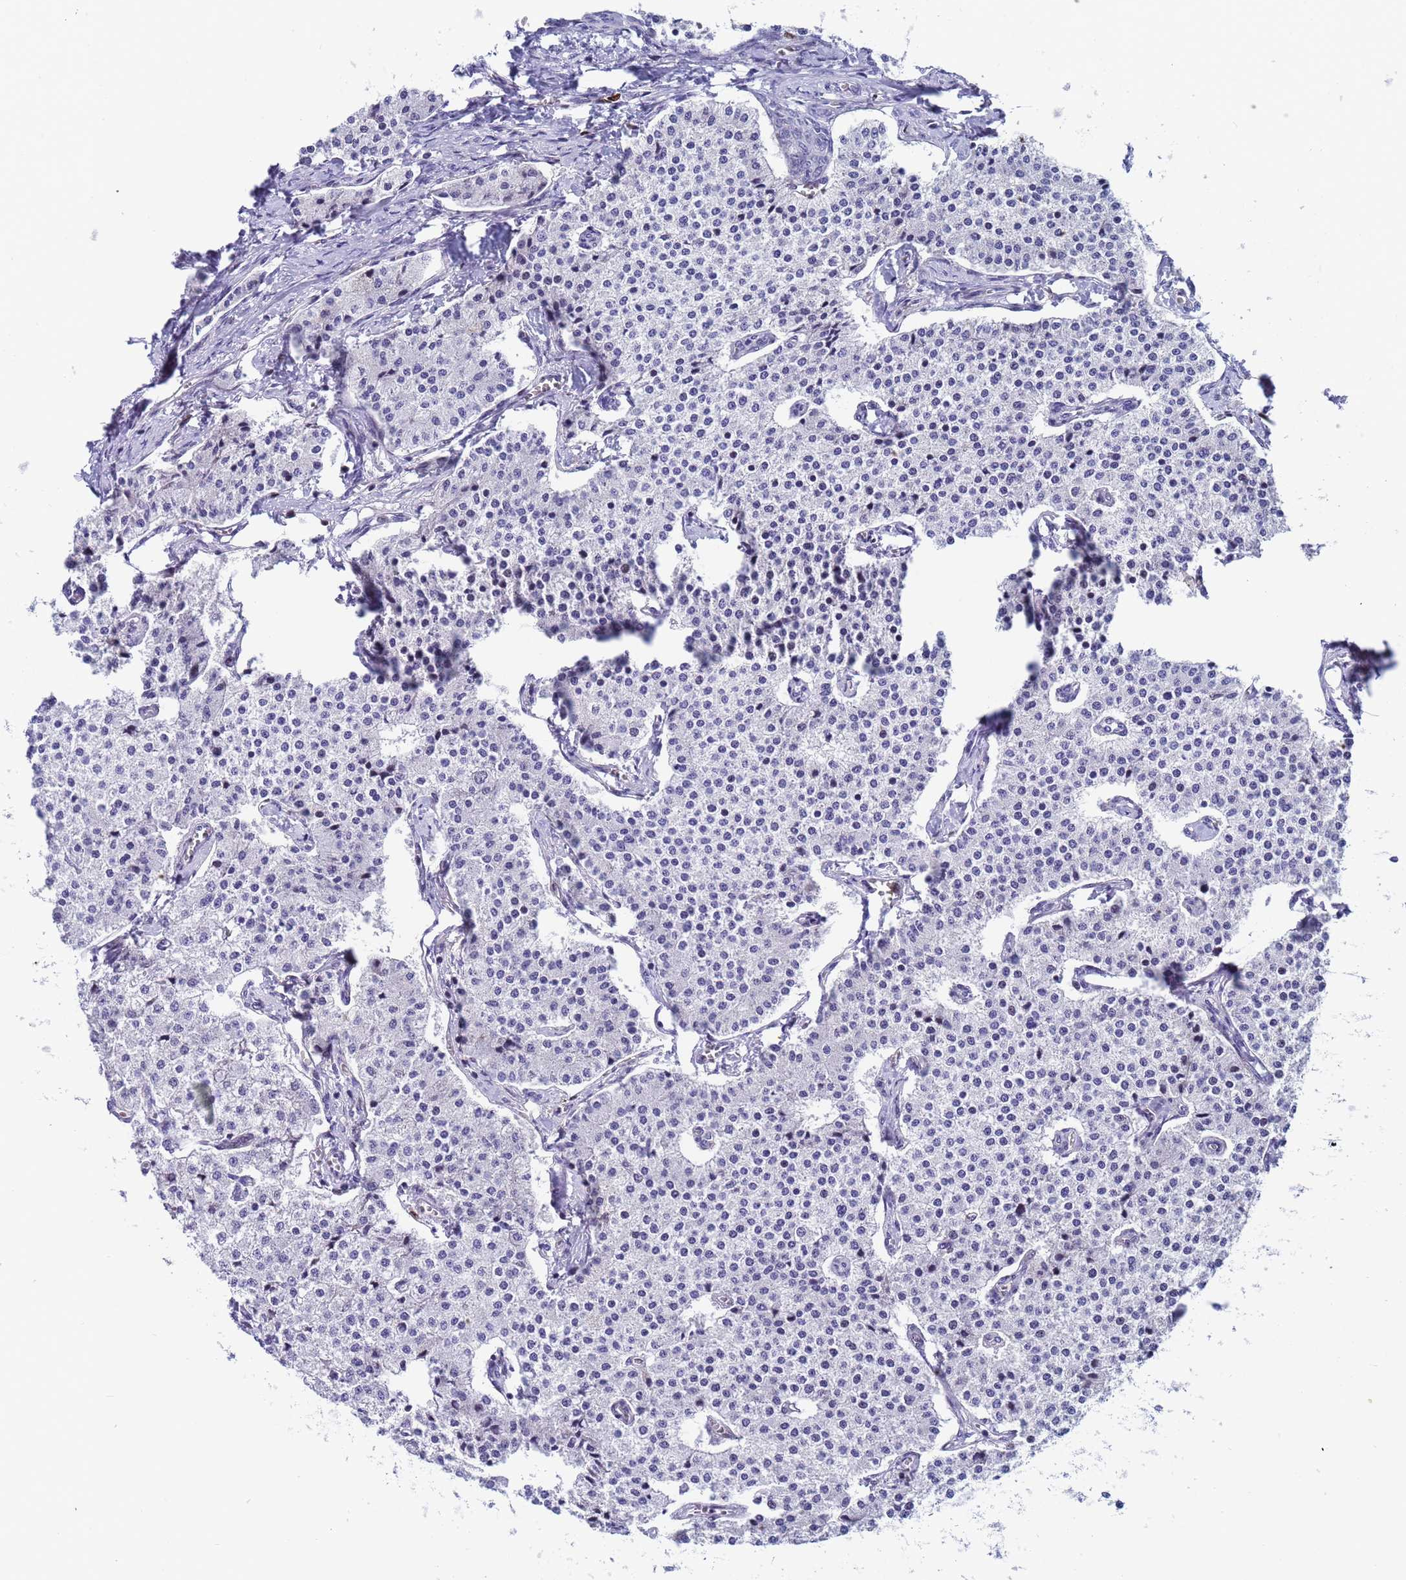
{"staining": {"intensity": "negative", "quantity": "none", "location": "none"}, "tissue": "carcinoid", "cell_type": "Tumor cells", "image_type": "cancer", "snomed": [{"axis": "morphology", "description": "Carcinoid, malignant, NOS"}, {"axis": "topography", "description": "Colon"}], "caption": "The immunohistochemistry (IHC) photomicrograph has no significant positivity in tumor cells of carcinoid tissue. (DAB immunohistochemistry (IHC), high magnification).", "gene": "POP5", "patient": {"sex": "female", "age": 52}}